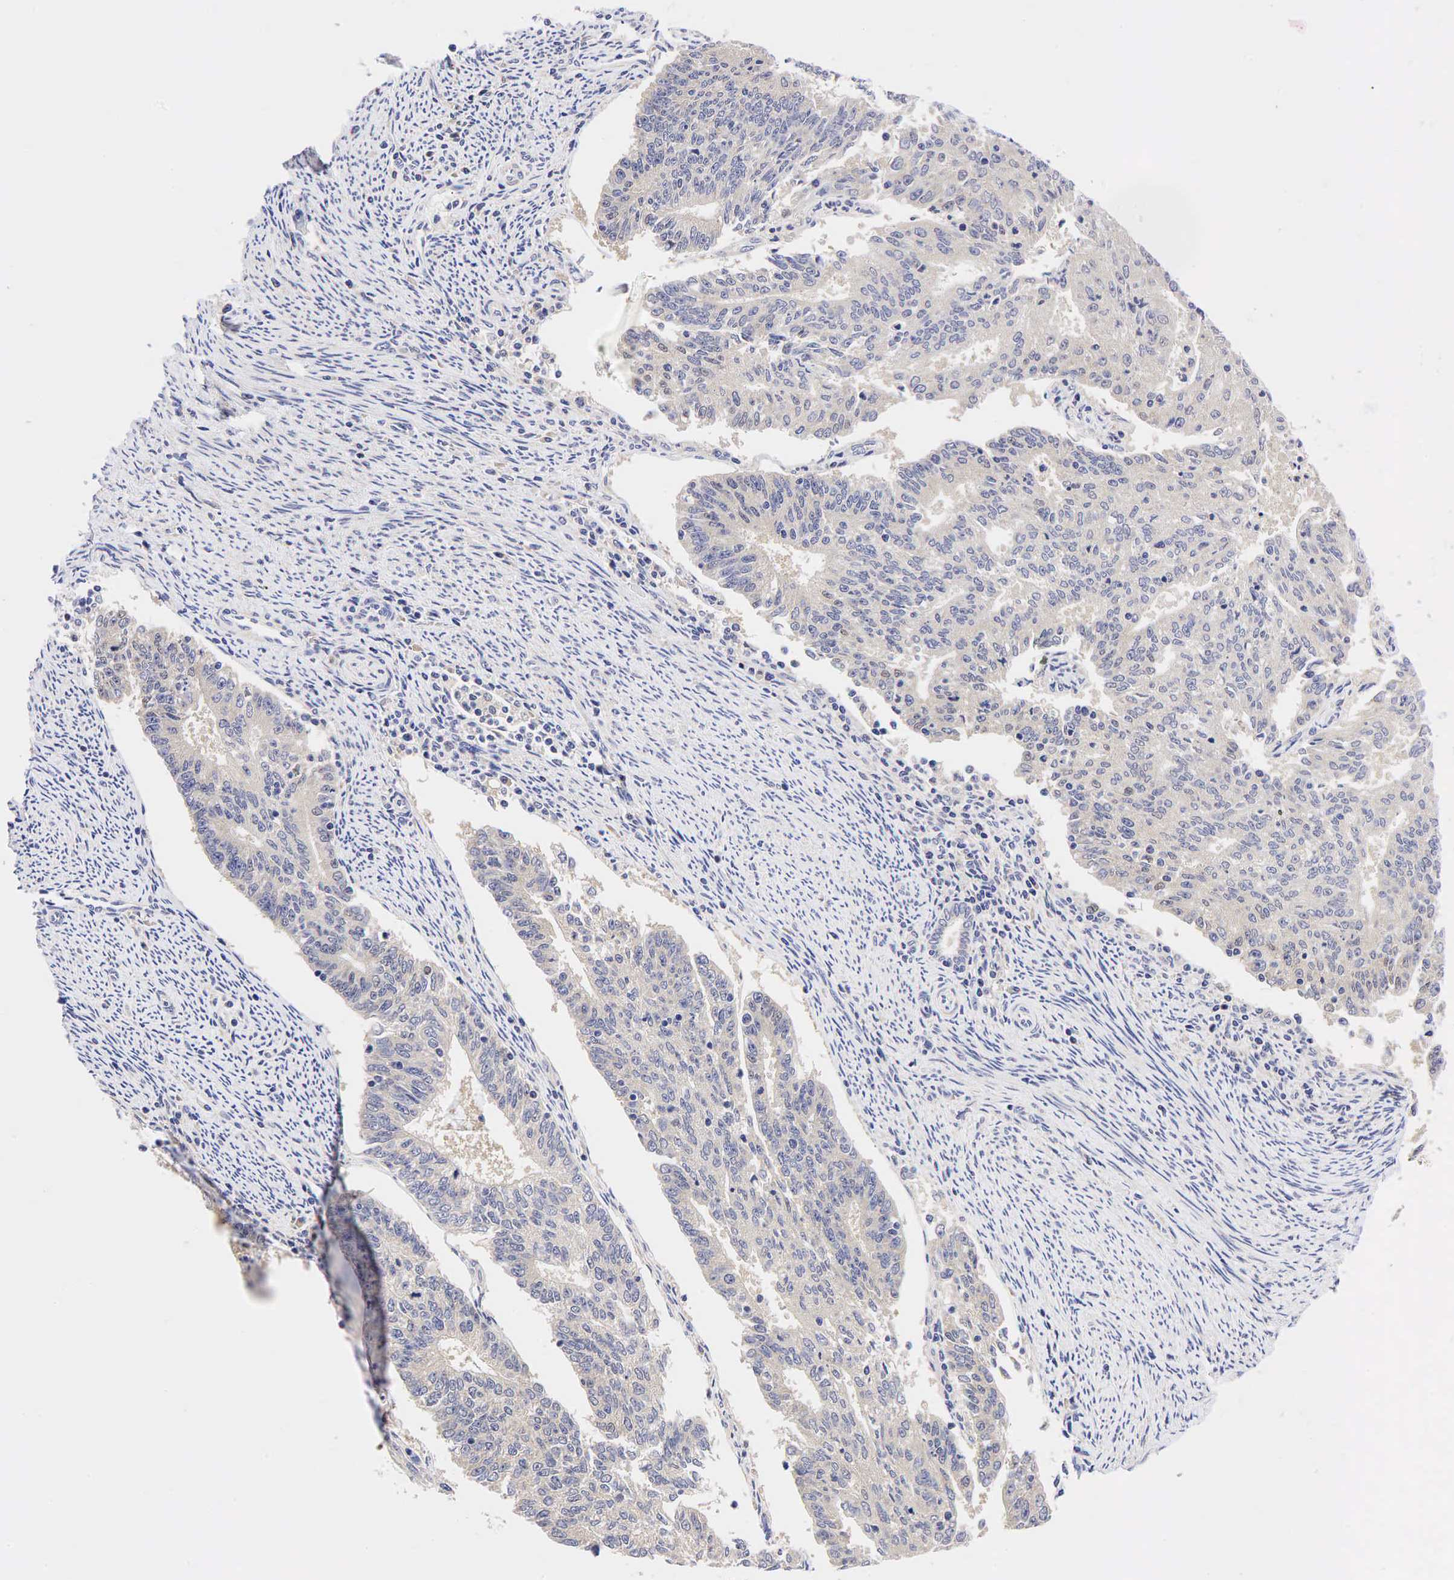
{"staining": {"intensity": "negative", "quantity": "none", "location": "none"}, "tissue": "endometrial cancer", "cell_type": "Tumor cells", "image_type": "cancer", "snomed": [{"axis": "morphology", "description": "Adenocarcinoma, NOS"}, {"axis": "topography", "description": "Endometrium"}], "caption": "Immunohistochemical staining of human endometrial cancer (adenocarcinoma) exhibits no significant positivity in tumor cells.", "gene": "CCND1", "patient": {"sex": "female", "age": 56}}